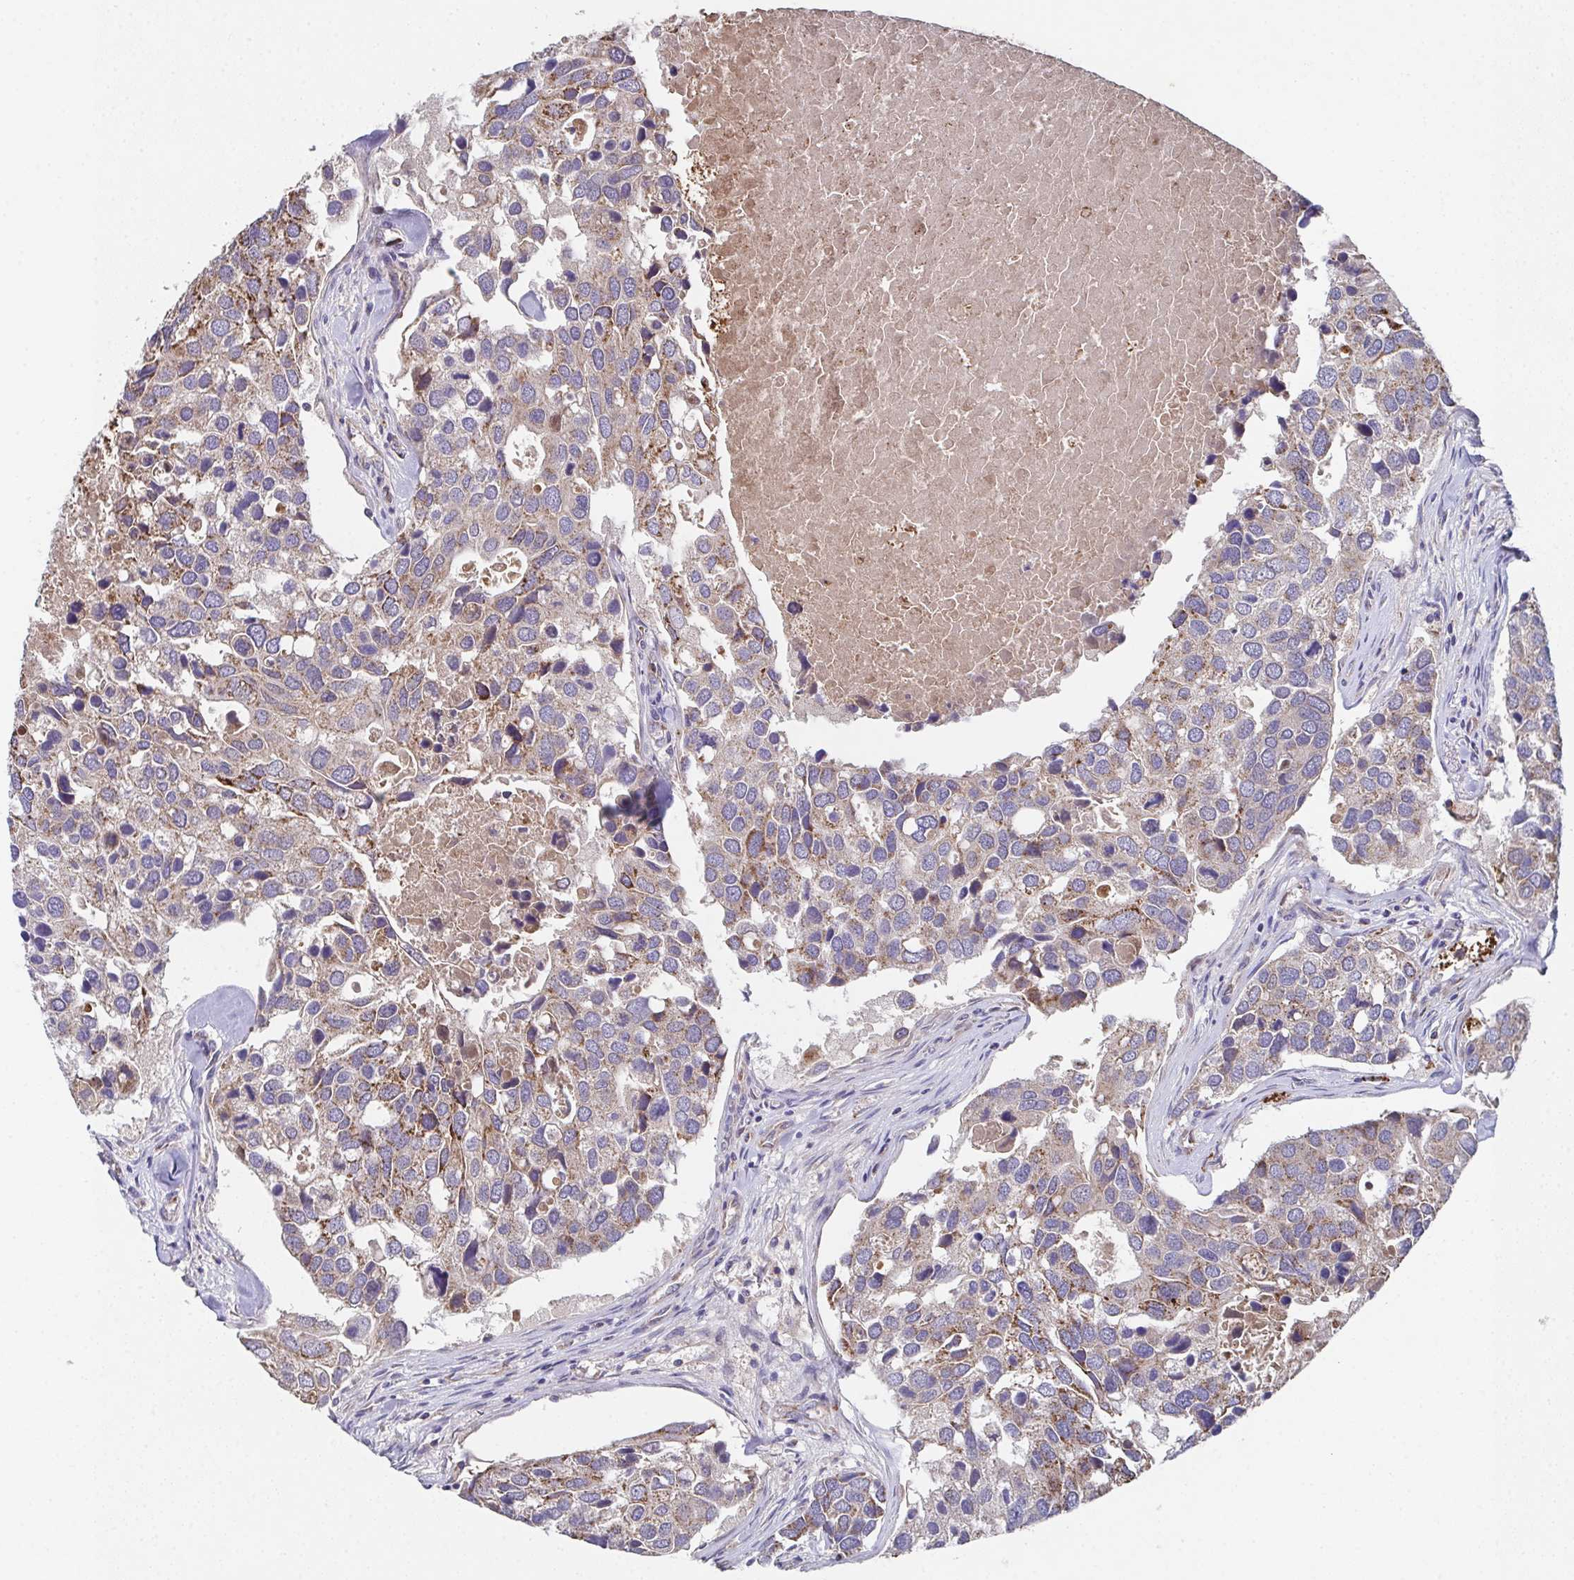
{"staining": {"intensity": "weak", "quantity": ">75%", "location": "cytoplasmic/membranous"}, "tissue": "breast cancer", "cell_type": "Tumor cells", "image_type": "cancer", "snomed": [{"axis": "morphology", "description": "Duct carcinoma"}, {"axis": "topography", "description": "Breast"}], "caption": "Immunohistochemistry (IHC) staining of breast invasive ductal carcinoma, which shows low levels of weak cytoplasmic/membranous staining in about >75% of tumor cells indicating weak cytoplasmic/membranous protein staining. The staining was performed using DAB (brown) for protein detection and nuclei were counterstained in hematoxylin (blue).", "gene": "MT-ND3", "patient": {"sex": "female", "age": 83}}